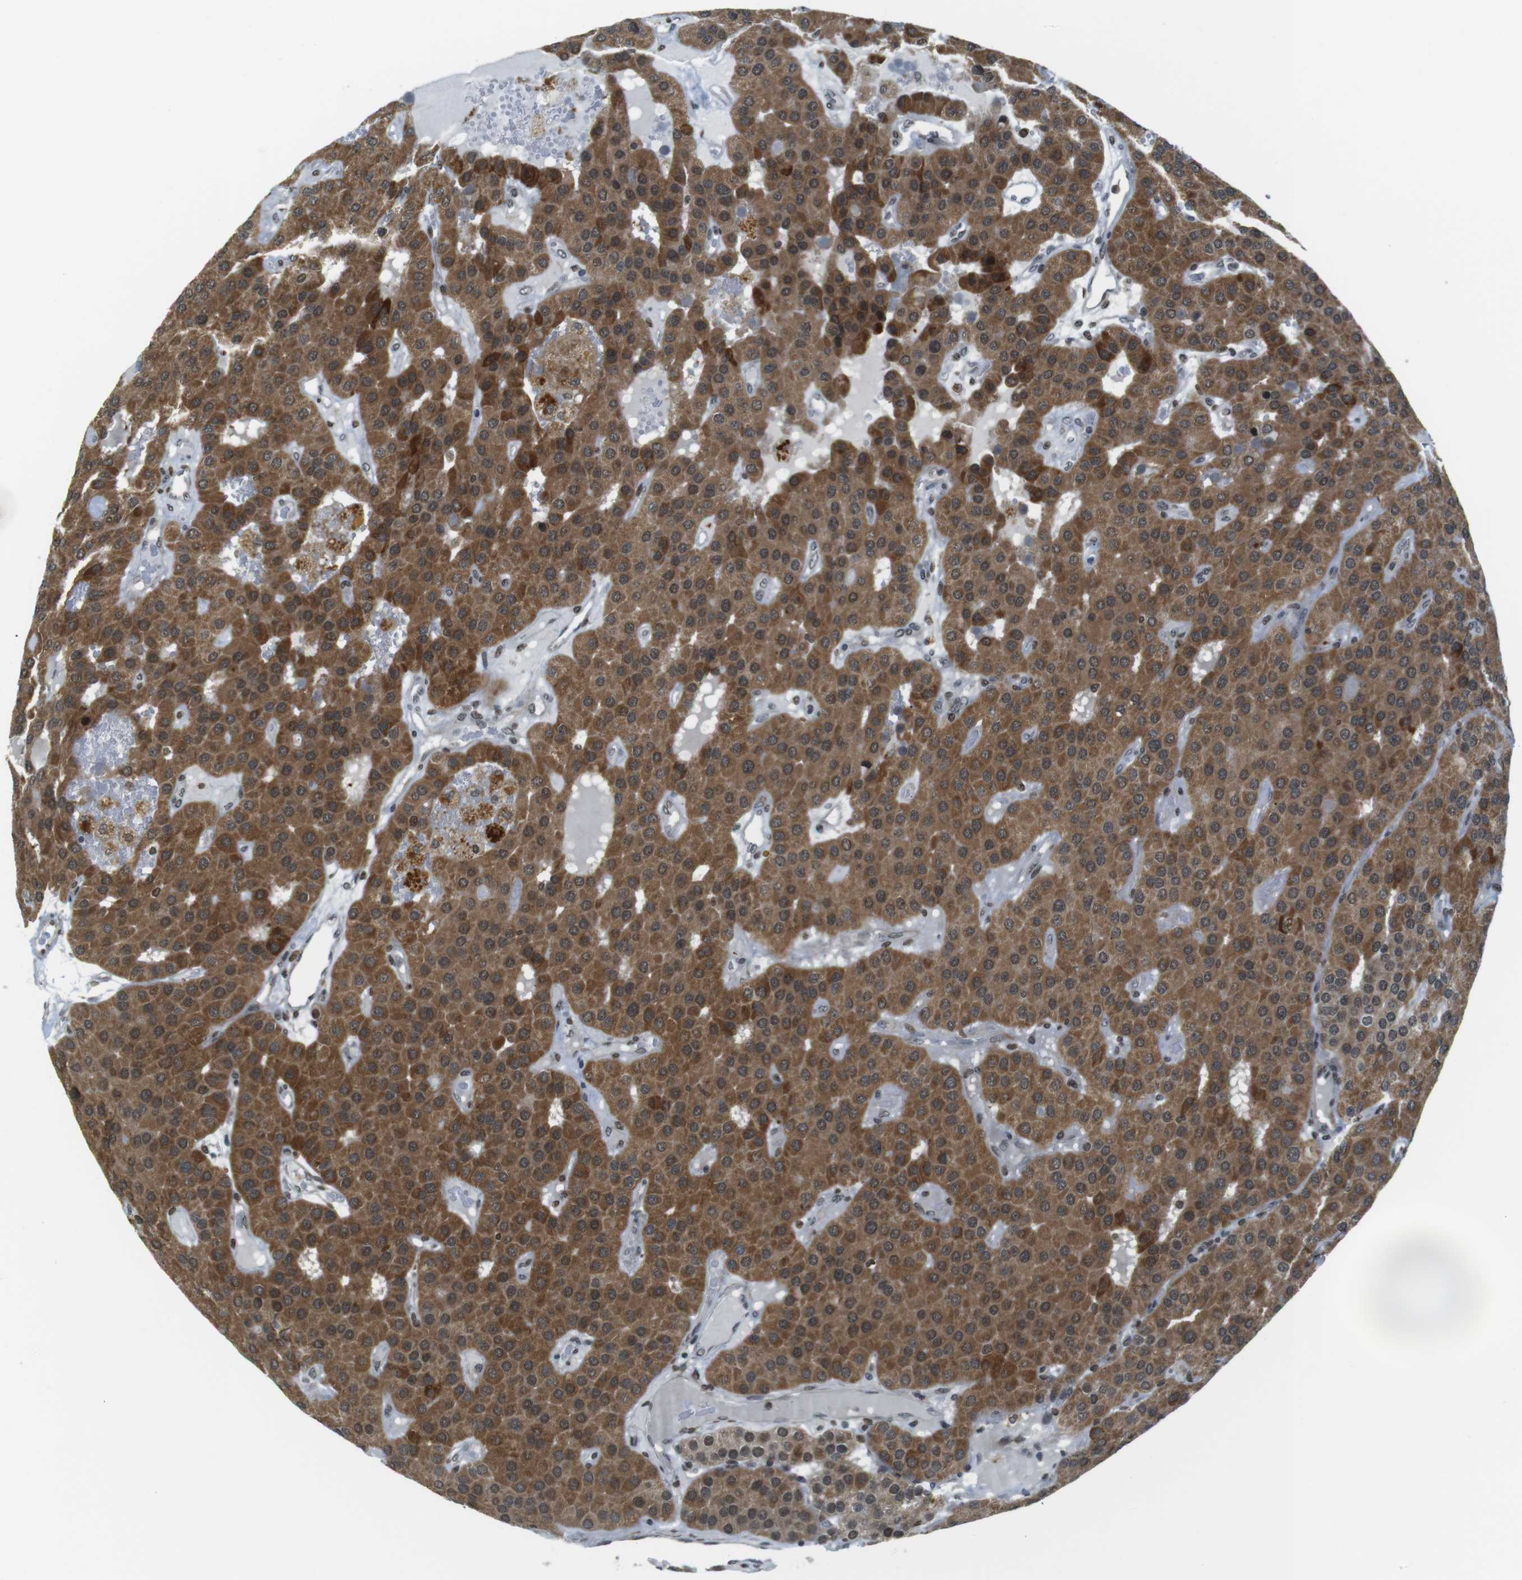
{"staining": {"intensity": "moderate", "quantity": ">75%", "location": "cytoplasmic/membranous"}, "tissue": "parathyroid gland", "cell_type": "Glandular cells", "image_type": "normal", "snomed": [{"axis": "morphology", "description": "Normal tissue, NOS"}, {"axis": "morphology", "description": "Adenoma, NOS"}, {"axis": "topography", "description": "Parathyroid gland"}], "caption": "Parathyroid gland was stained to show a protein in brown. There is medium levels of moderate cytoplasmic/membranous positivity in about >75% of glandular cells.", "gene": "USP7", "patient": {"sex": "female", "age": 86}}